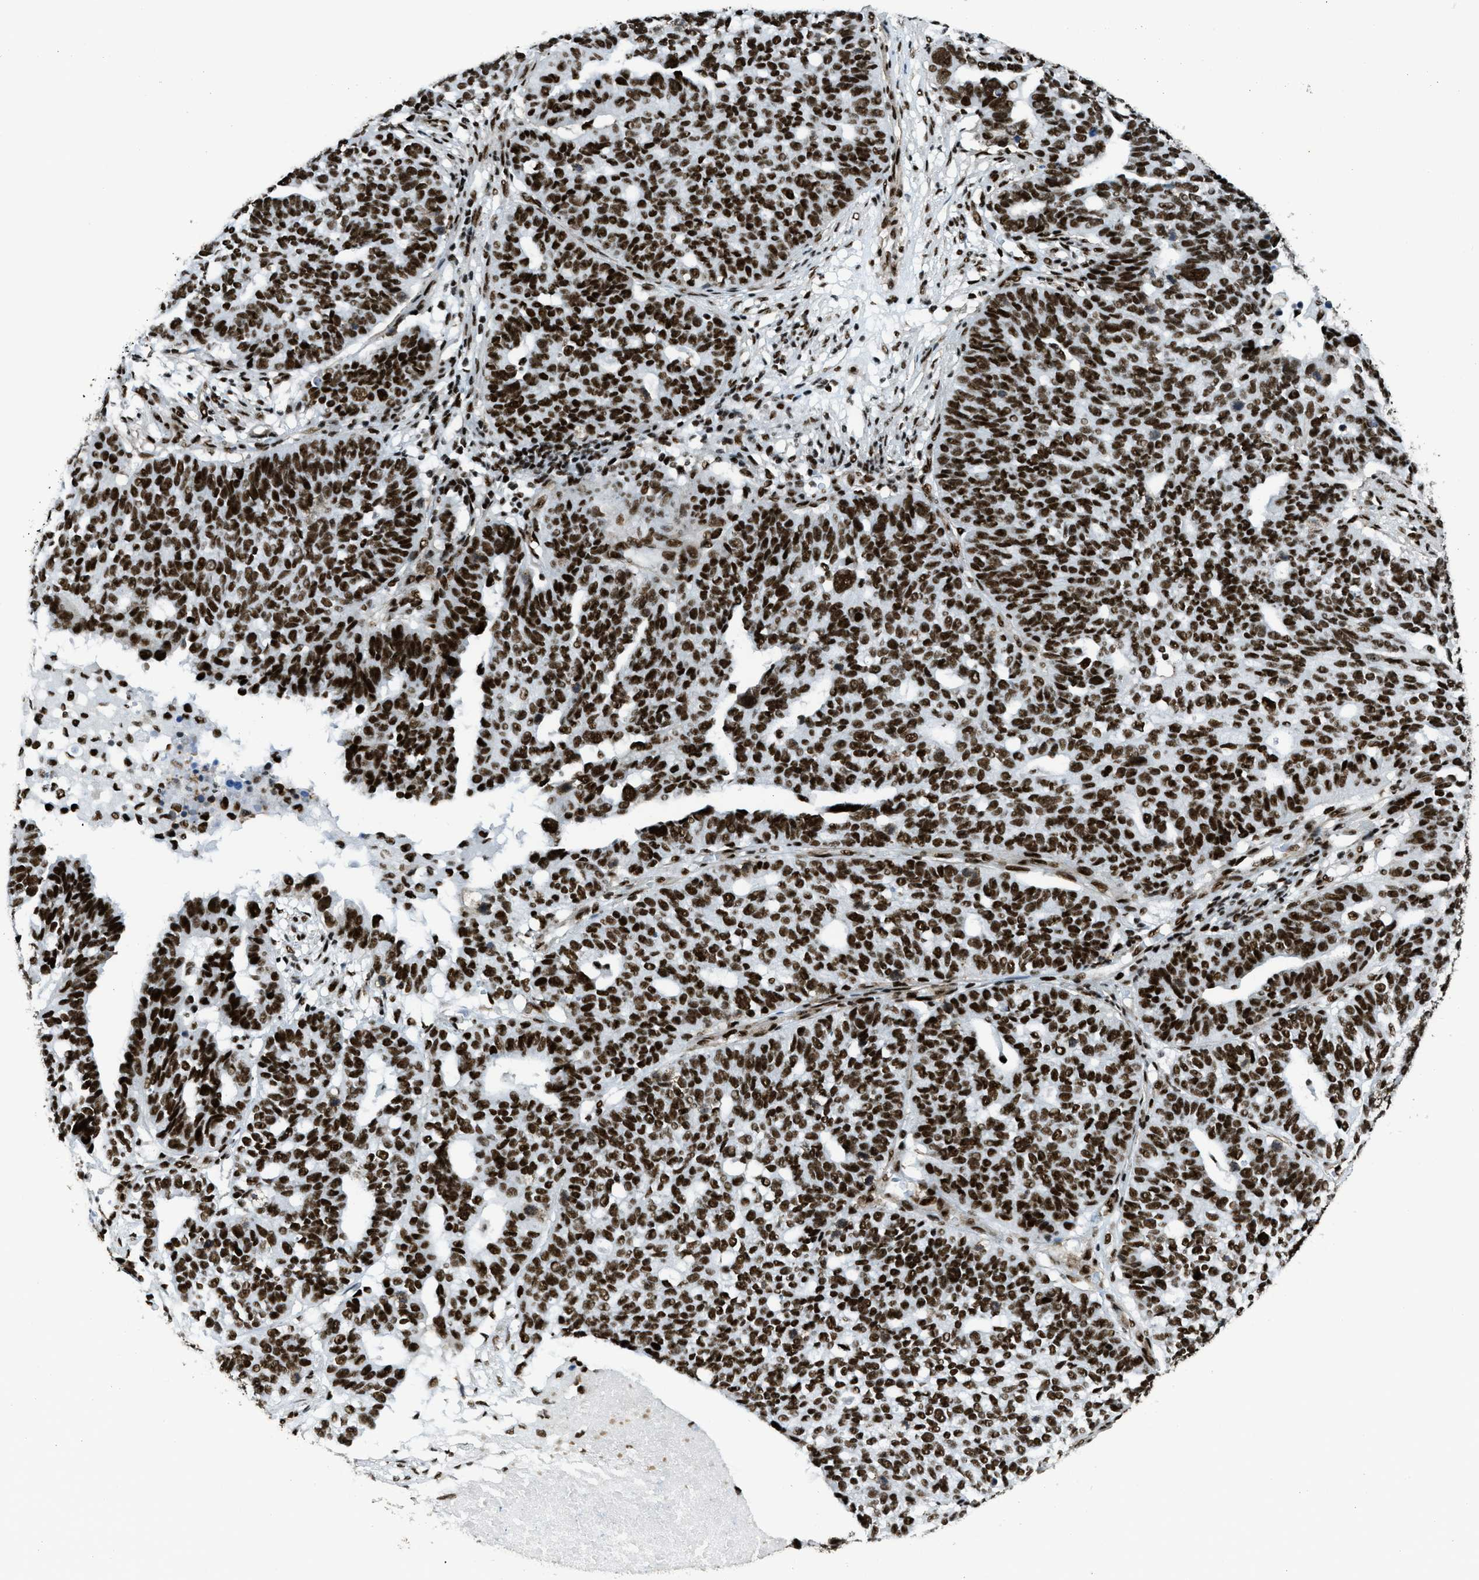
{"staining": {"intensity": "strong", "quantity": ">75%", "location": "nuclear"}, "tissue": "ovarian cancer", "cell_type": "Tumor cells", "image_type": "cancer", "snomed": [{"axis": "morphology", "description": "Cystadenocarcinoma, serous, NOS"}, {"axis": "topography", "description": "Ovary"}], "caption": "Ovarian serous cystadenocarcinoma was stained to show a protein in brown. There is high levels of strong nuclear staining in approximately >75% of tumor cells.", "gene": "ZNF207", "patient": {"sex": "female", "age": 59}}